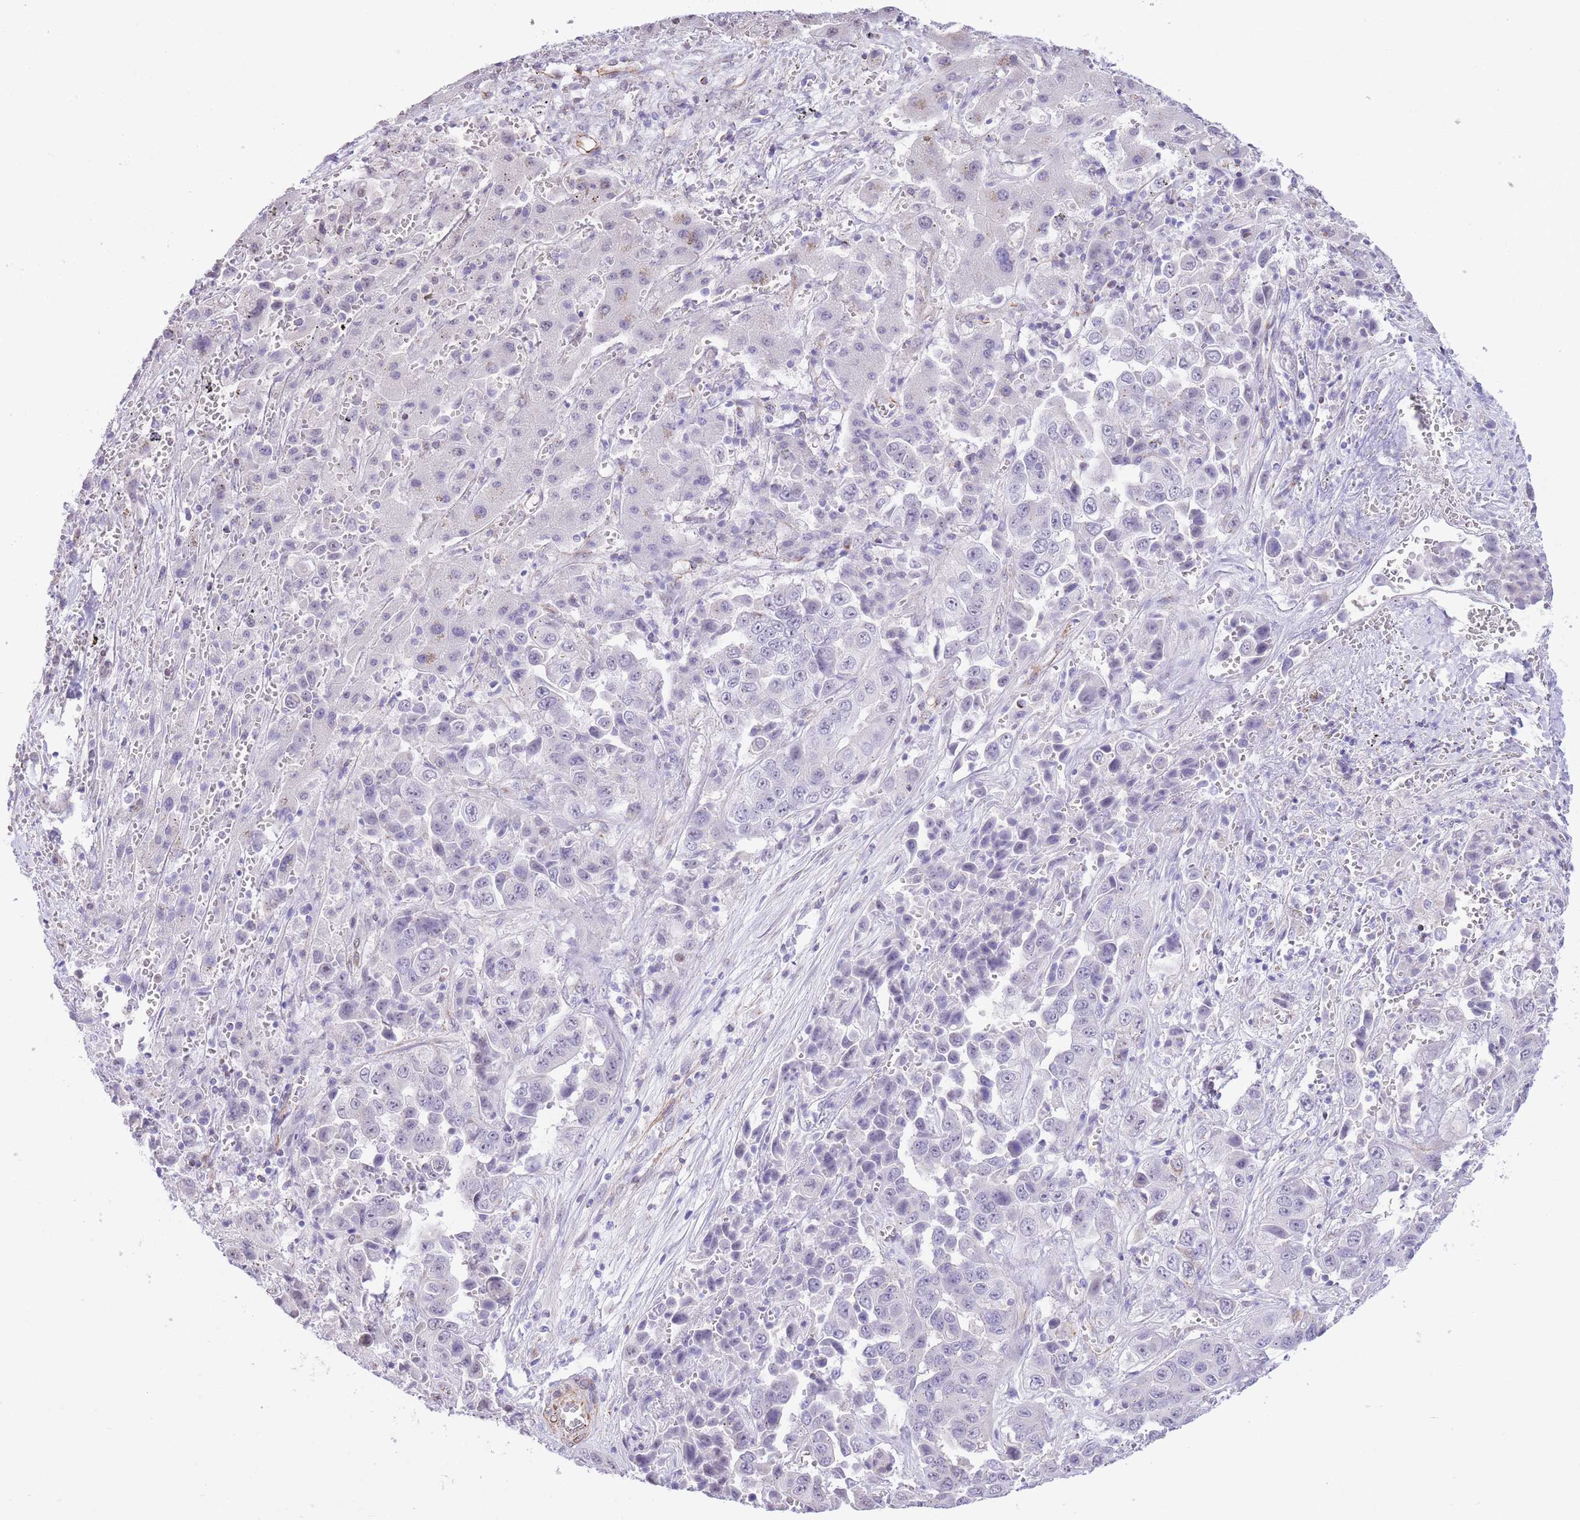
{"staining": {"intensity": "negative", "quantity": "none", "location": "none"}, "tissue": "liver cancer", "cell_type": "Tumor cells", "image_type": "cancer", "snomed": [{"axis": "morphology", "description": "Cholangiocarcinoma"}, {"axis": "topography", "description": "Liver"}], "caption": "The photomicrograph demonstrates no staining of tumor cells in liver cancer (cholangiocarcinoma).", "gene": "PSG8", "patient": {"sex": "female", "age": 52}}